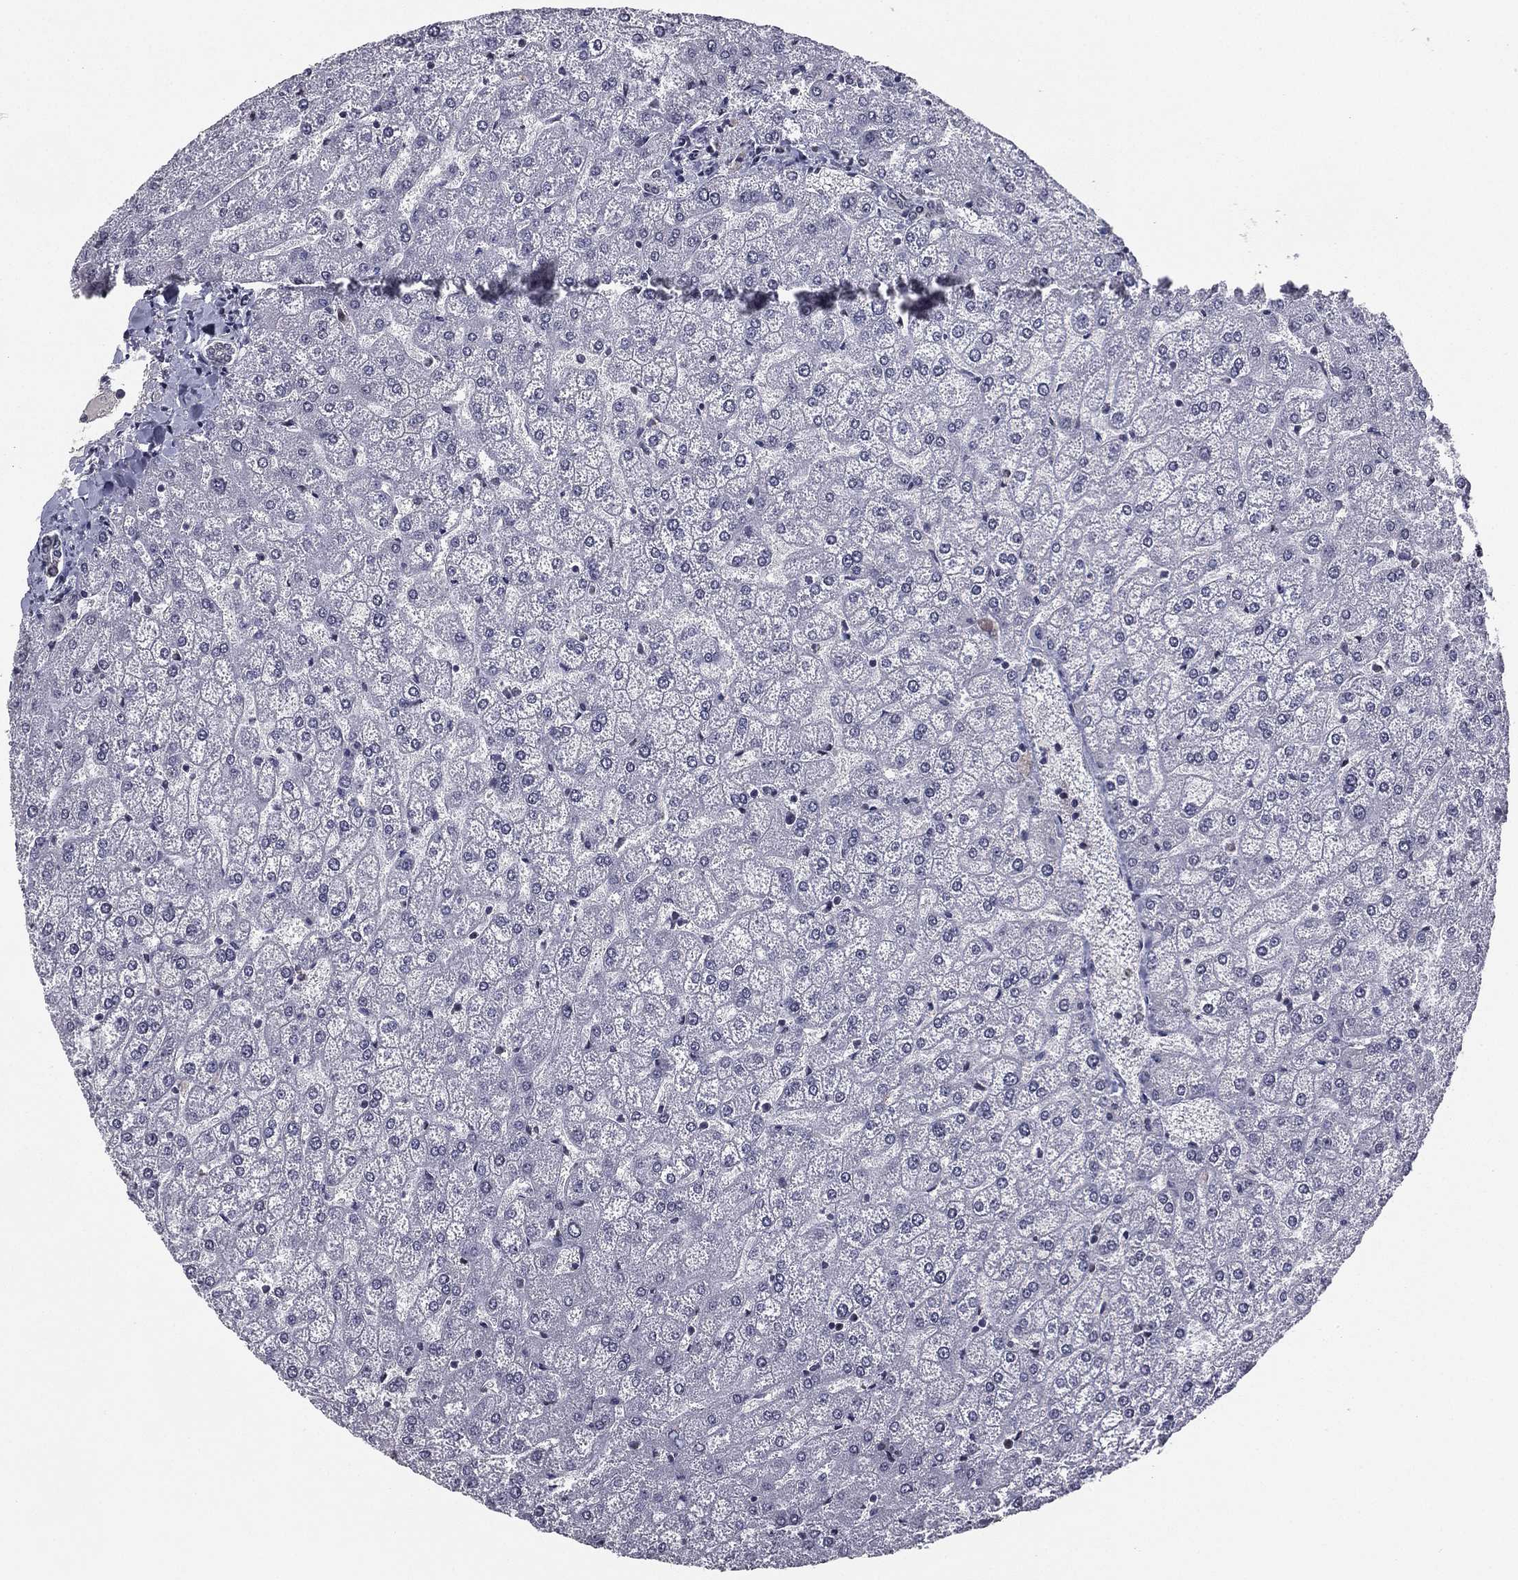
{"staining": {"intensity": "negative", "quantity": "none", "location": "none"}, "tissue": "liver", "cell_type": "Cholangiocytes", "image_type": "normal", "snomed": [{"axis": "morphology", "description": "Normal tissue, NOS"}, {"axis": "topography", "description": "Liver"}], "caption": "This is an immunohistochemistry (IHC) photomicrograph of benign human liver. There is no expression in cholangiocytes.", "gene": "RARB", "patient": {"sex": "female", "age": 32}}